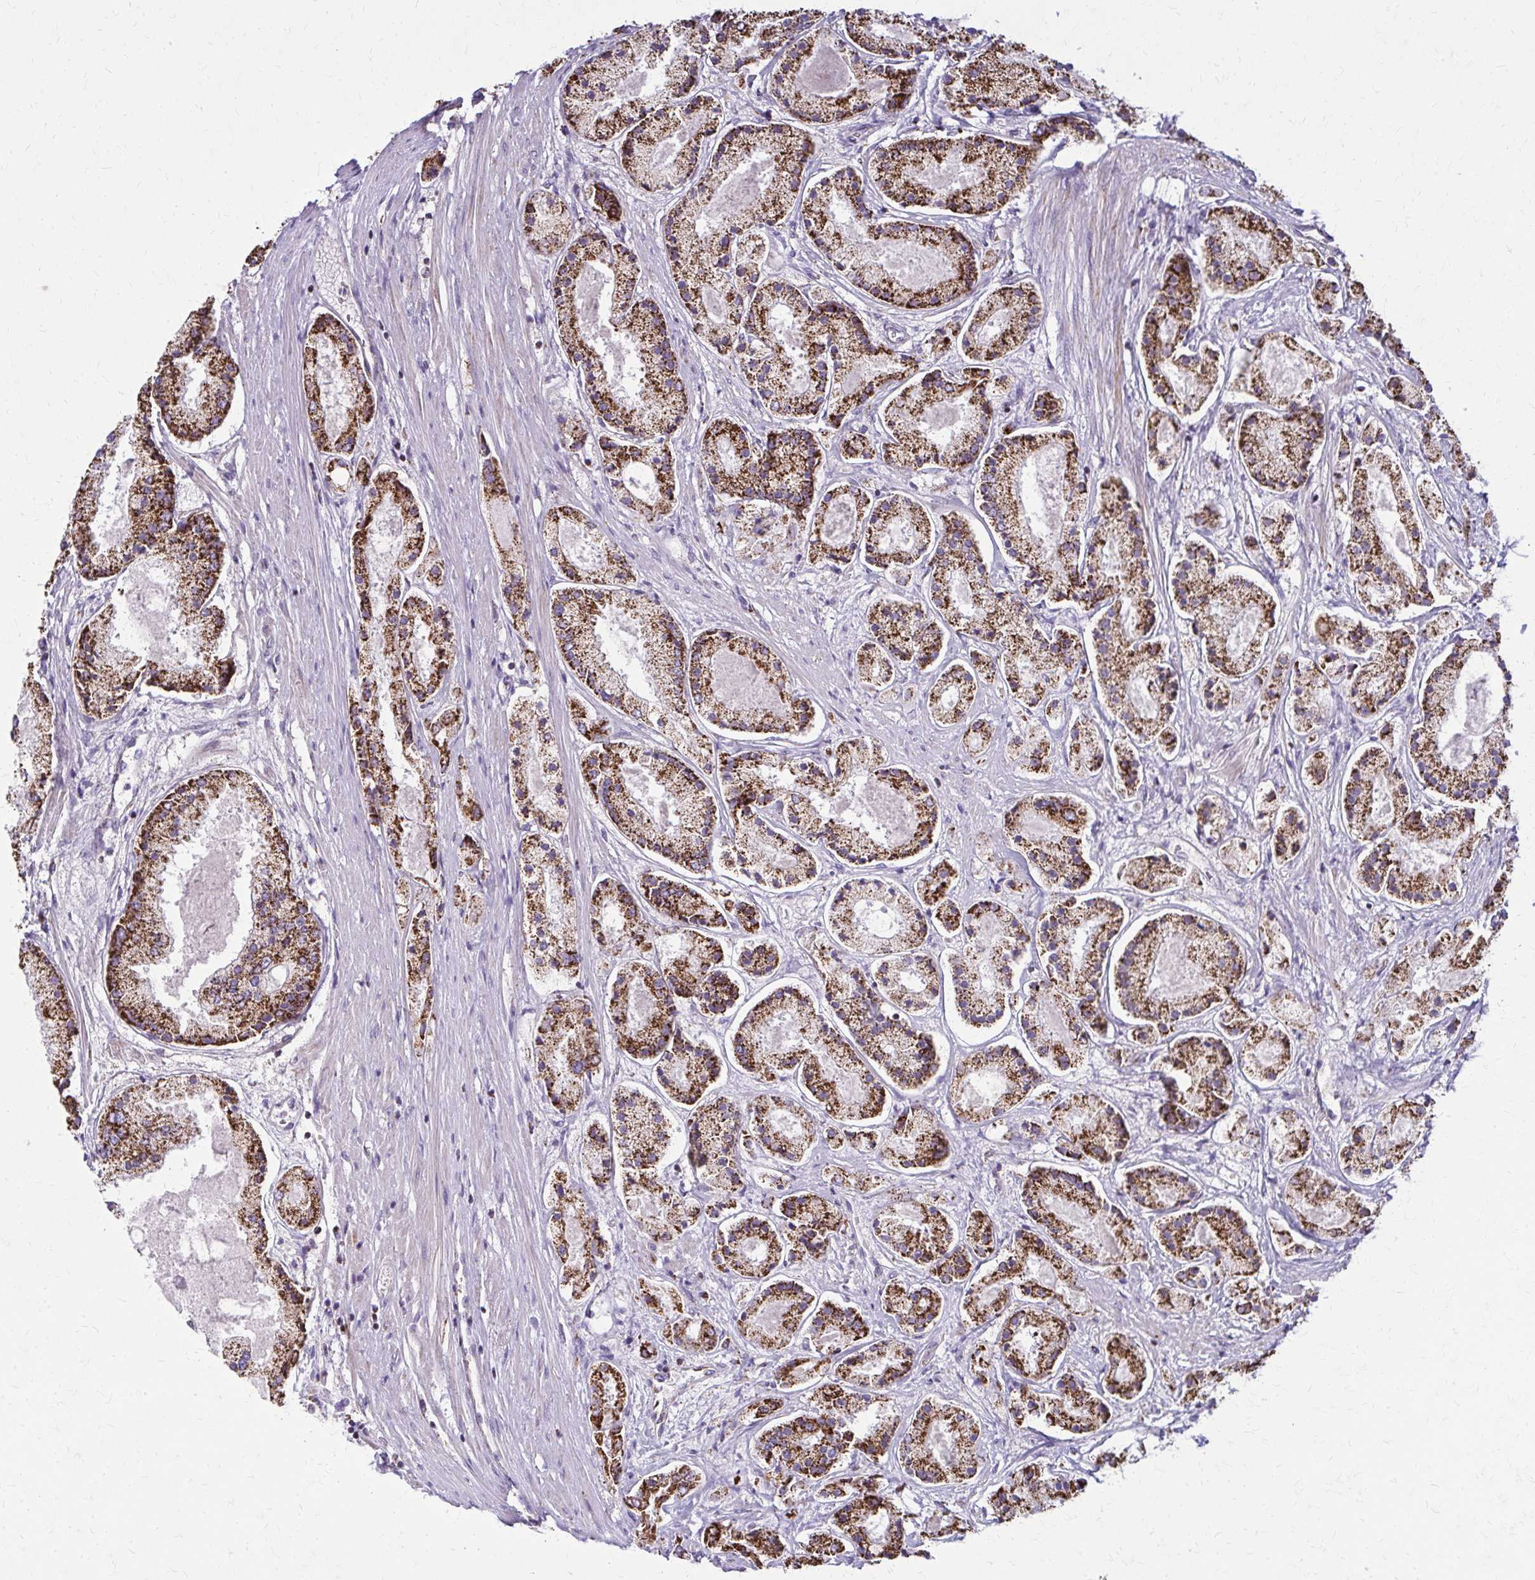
{"staining": {"intensity": "strong", "quantity": ">75%", "location": "cytoplasmic/membranous"}, "tissue": "prostate cancer", "cell_type": "Tumor cells", "image_type": "cancer", "snomed": [{"axis": "morphology", "description": "Adenocarcinoma, High grade"}, {"axis": "topography", "description": "Prostate"}], "caption": "This is a photomicrograph of IHC staining of adenocarcinoma (high-grade) (prostate), which shows strong expression in the cytoplasmic/membranous of tumor cells.", "gene": "TVP23A", "patient": {"sex": "male", "age": 67}}